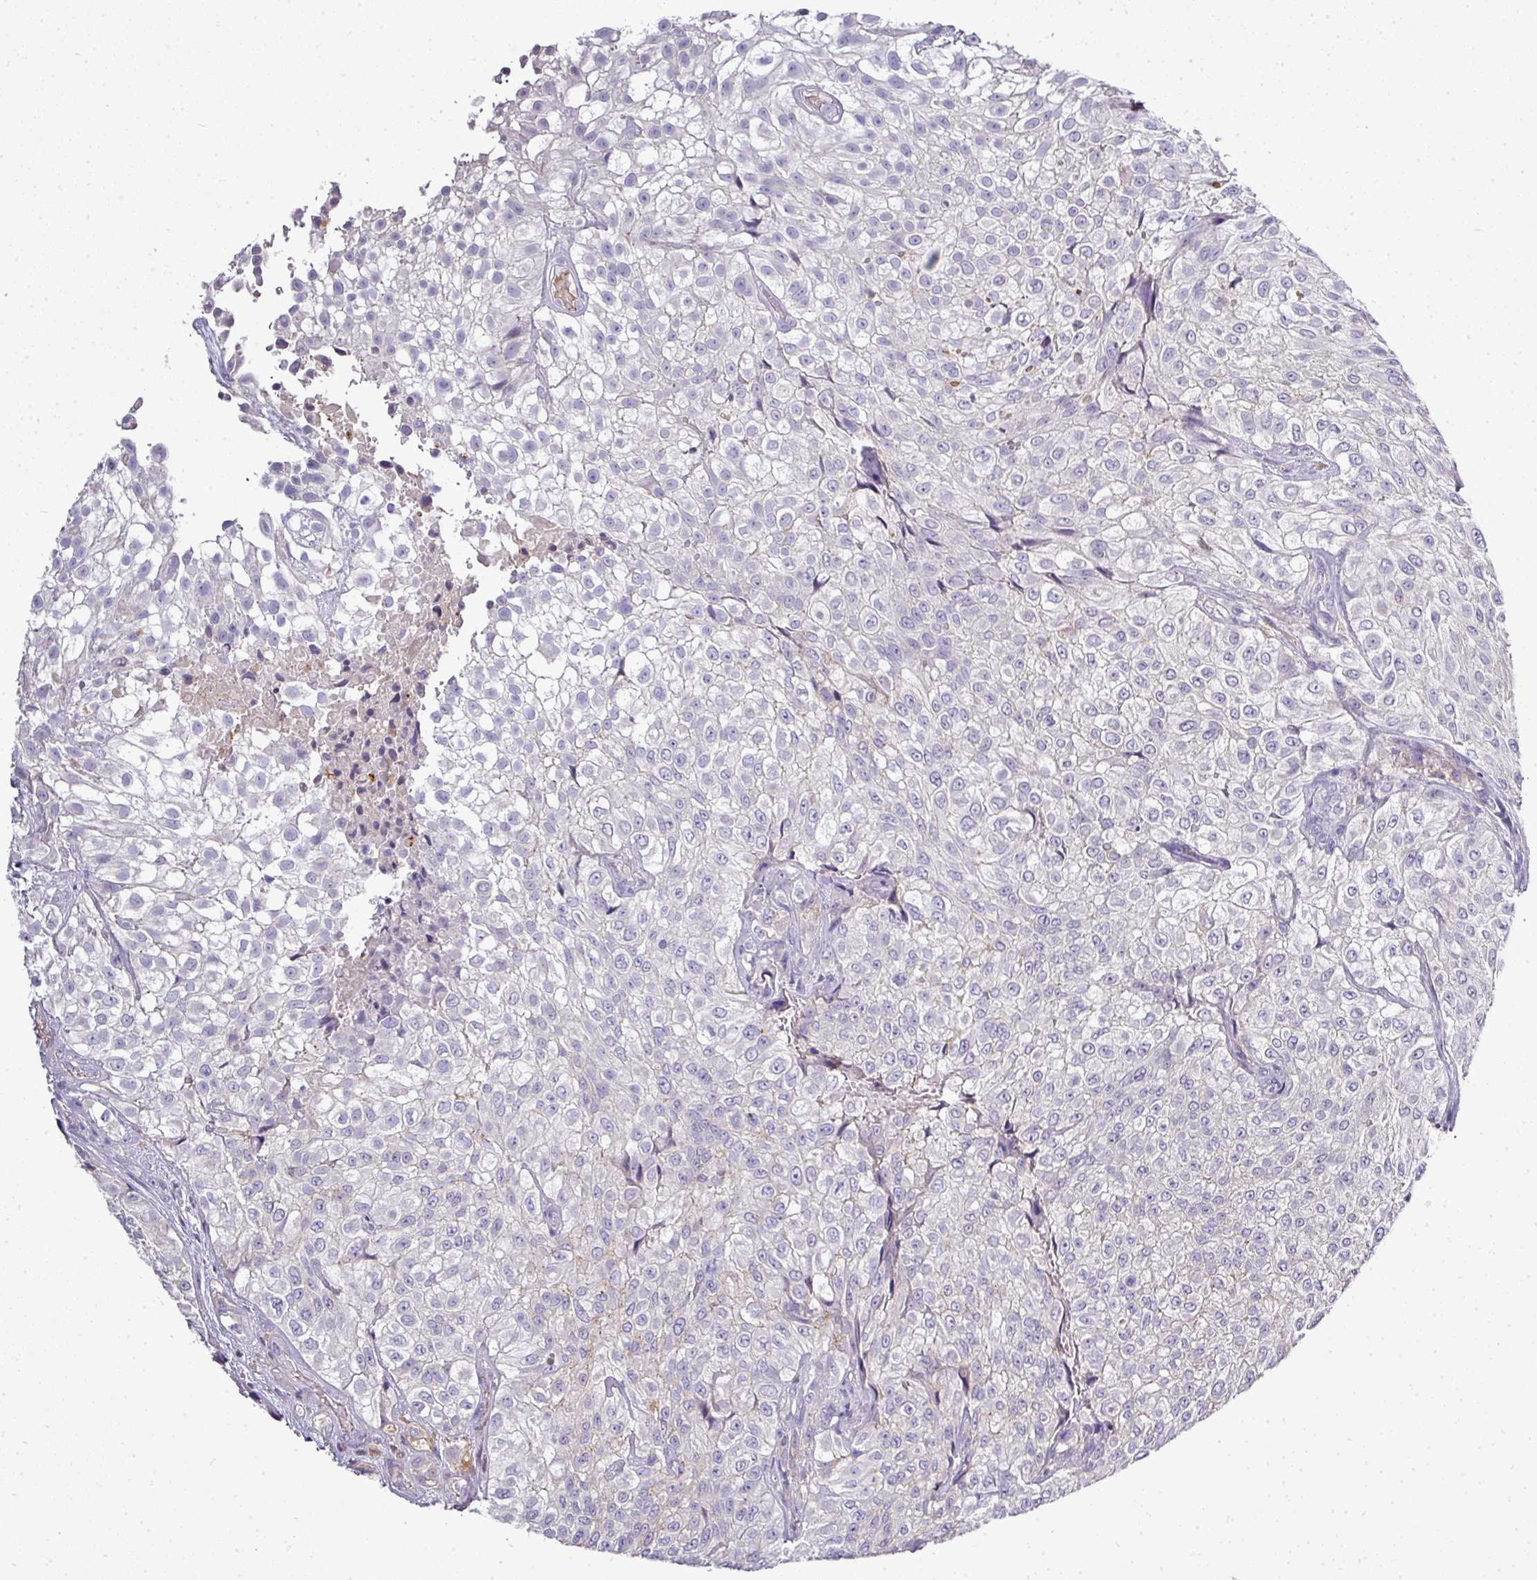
{"staining": {"intensity": "negative", "quantity": "none", "location": "none"}, "tissue": "urothelial cancer", "cell_type": "Tumor cells", "image_type": "cancer", "snomed": [{"axis": "morphology", "description": "Urothelial carcinoma, High grade"}, {"axis": "topography", "description": "Urinary bladder"}], "caption": "DAB immunohistochemical staining of human urothelial cancer shows no significant positivity in tumor cells.", "gene": "CAB39L", "patient": {"sex": "male", "age": 56}}